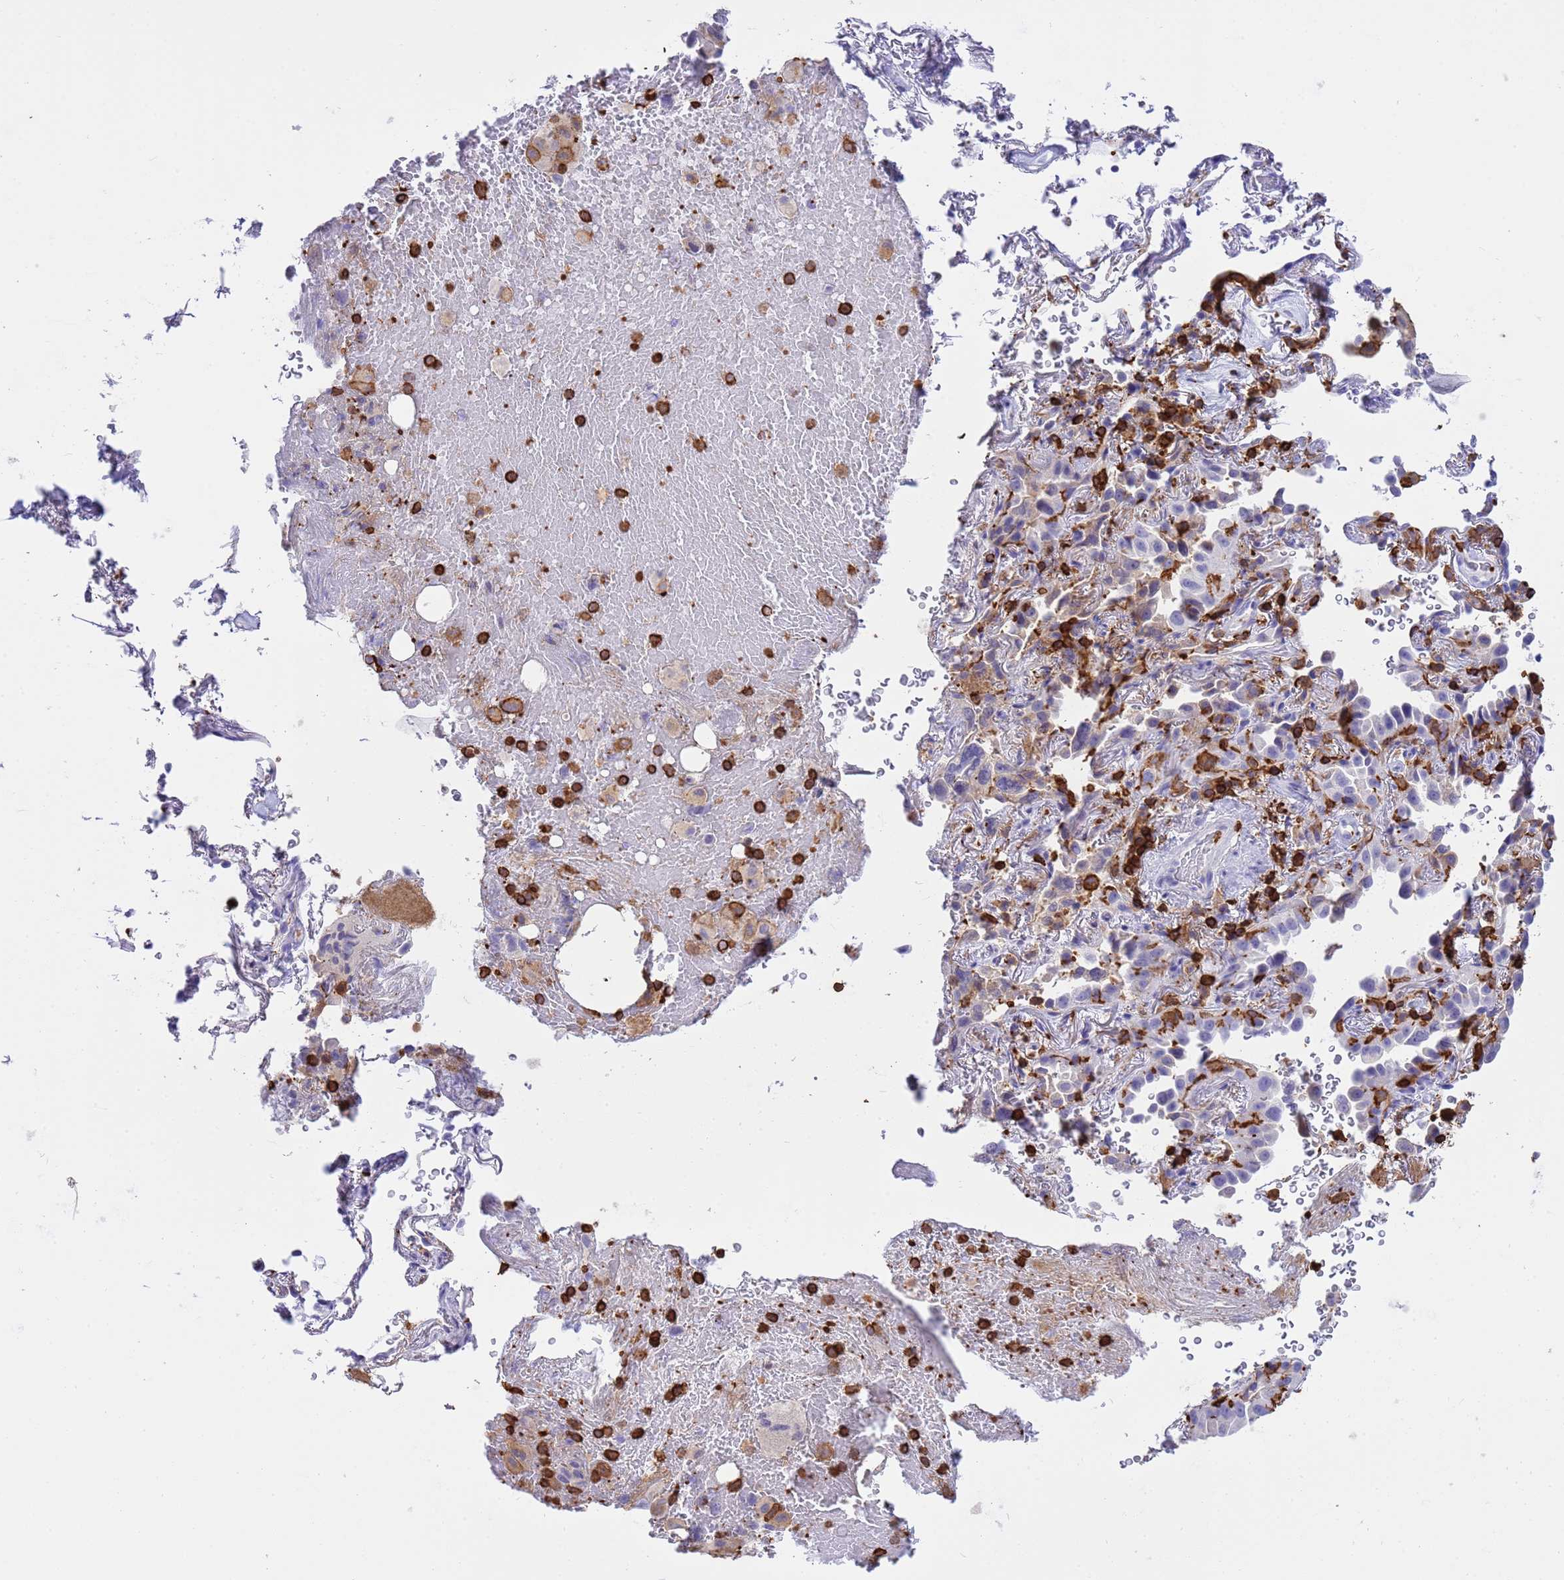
{"staining": {"intensity": "negative", "quantity": "none", "location": "none"}, "tissue": "lung cancer", "cell_type": "Tumor cells", "image_type": "cancer", "snomed": [{"axis": "morphology", "description": "Adenocarcinoma, NOS"}, {"axis": "topography", "description": "Lung"}], "caption": "A histopathology image of lung adenocarcinoma stained for a protein shows no brown staining in tumor cells.", "gene": "IRF5", "patient": {"sex": "female", "age": 69}}